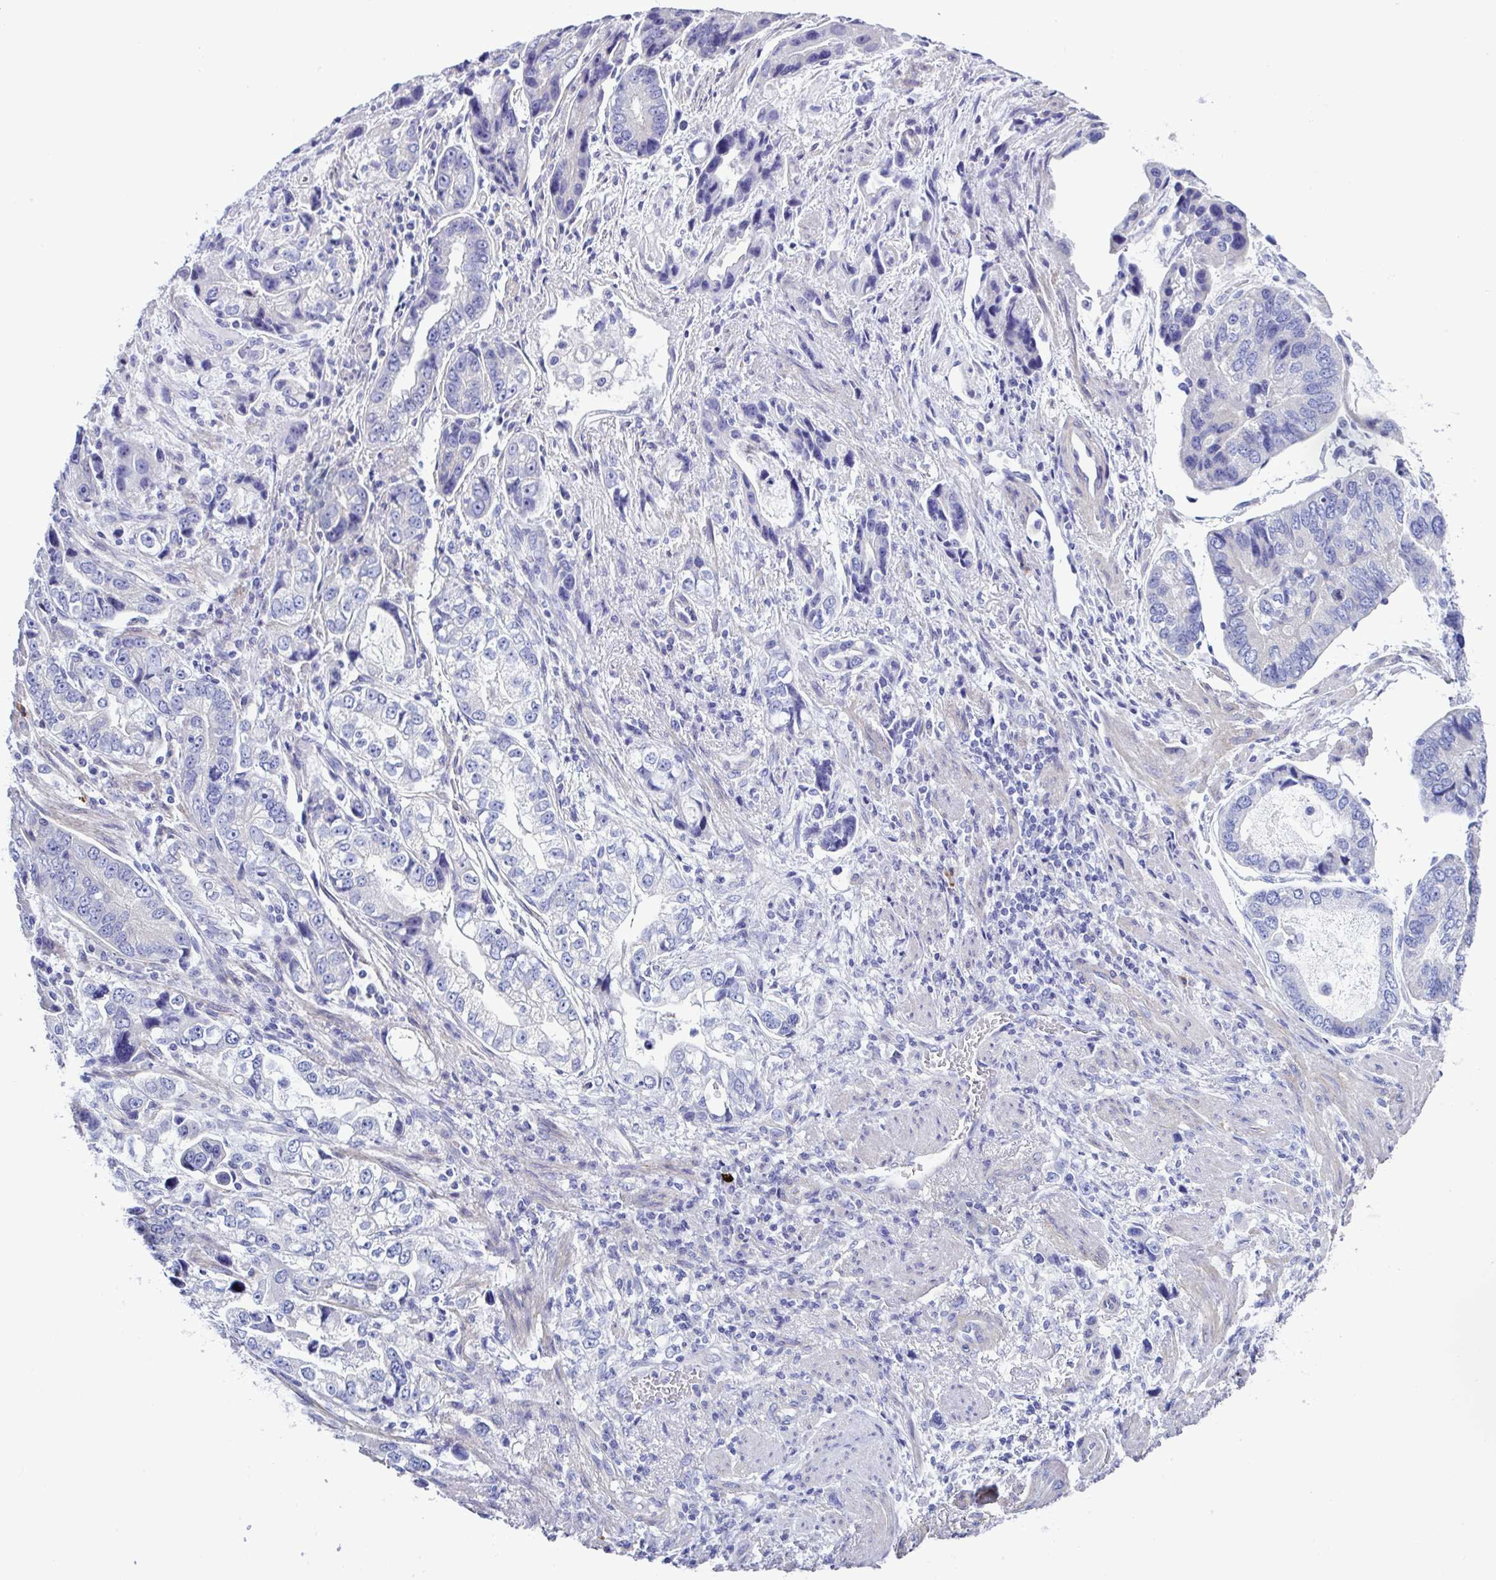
{"staining": {"intensity": "negative", "quantity": "none", "location": "none"}, "tissue": "stomach cancer", "cell_type": "Tumor cells", "image_type": "cancer", "snomed": [{"axis": "morphology", "description": "Adenocarcinoma, NOS"}, {"axis": "topography", "description": "Stomach, lower"}], "caption": "Human stomach cancer (adenocarcinoma) stained for a protein using IHC demonstrates no staining in tumor cells.", "gene": "MED11", "patient": {"sex": "female", "age": 93}}